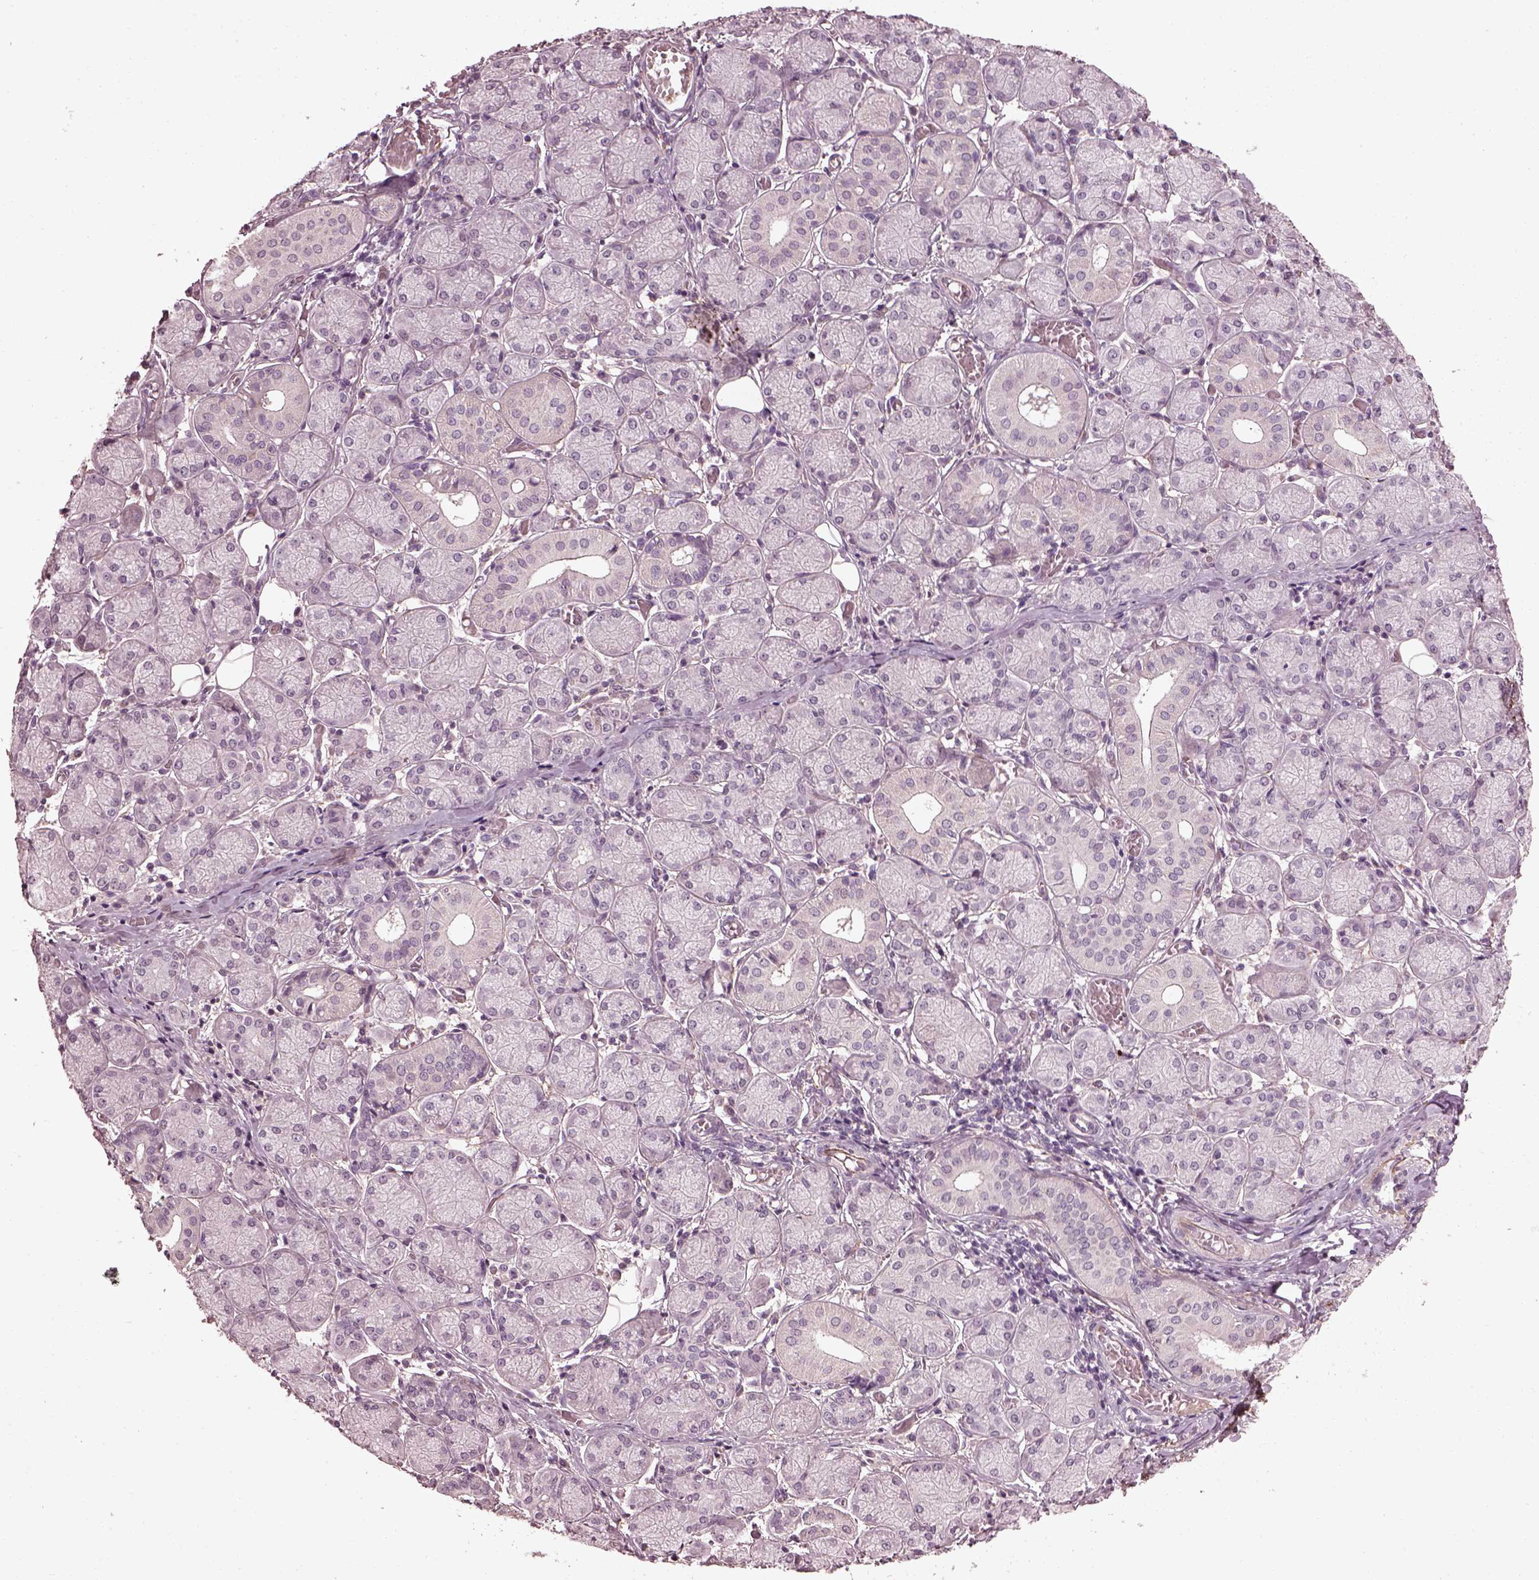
{"staining": {"intensity": "negative", "quantity": "none", "location": "none"}, "tissue": "salivary gland", "cell_type": "Glandular cells", "image_type": "normal", "snomed": [{"axis": "morphology", "description": "Normal tissue, NOS"}, {"axis": "topography", "description": "Salivary gland"}, {"axis": "topography", "description": "Peripheral nerve tissue"}], "caption": "Immunohistochemistry photomicrograph of benign salivary gland: human salivary gland stained with DAB (3,3'-diaminobenzidine) shows no significant protein staining in glandular cells. (DAB (3,3'-diaminobenzidine) IHC visualized using brightfield microscopy, high magnification).", "gene": "EFEMP1", "patient": {"sex": "female", "age": 24}}